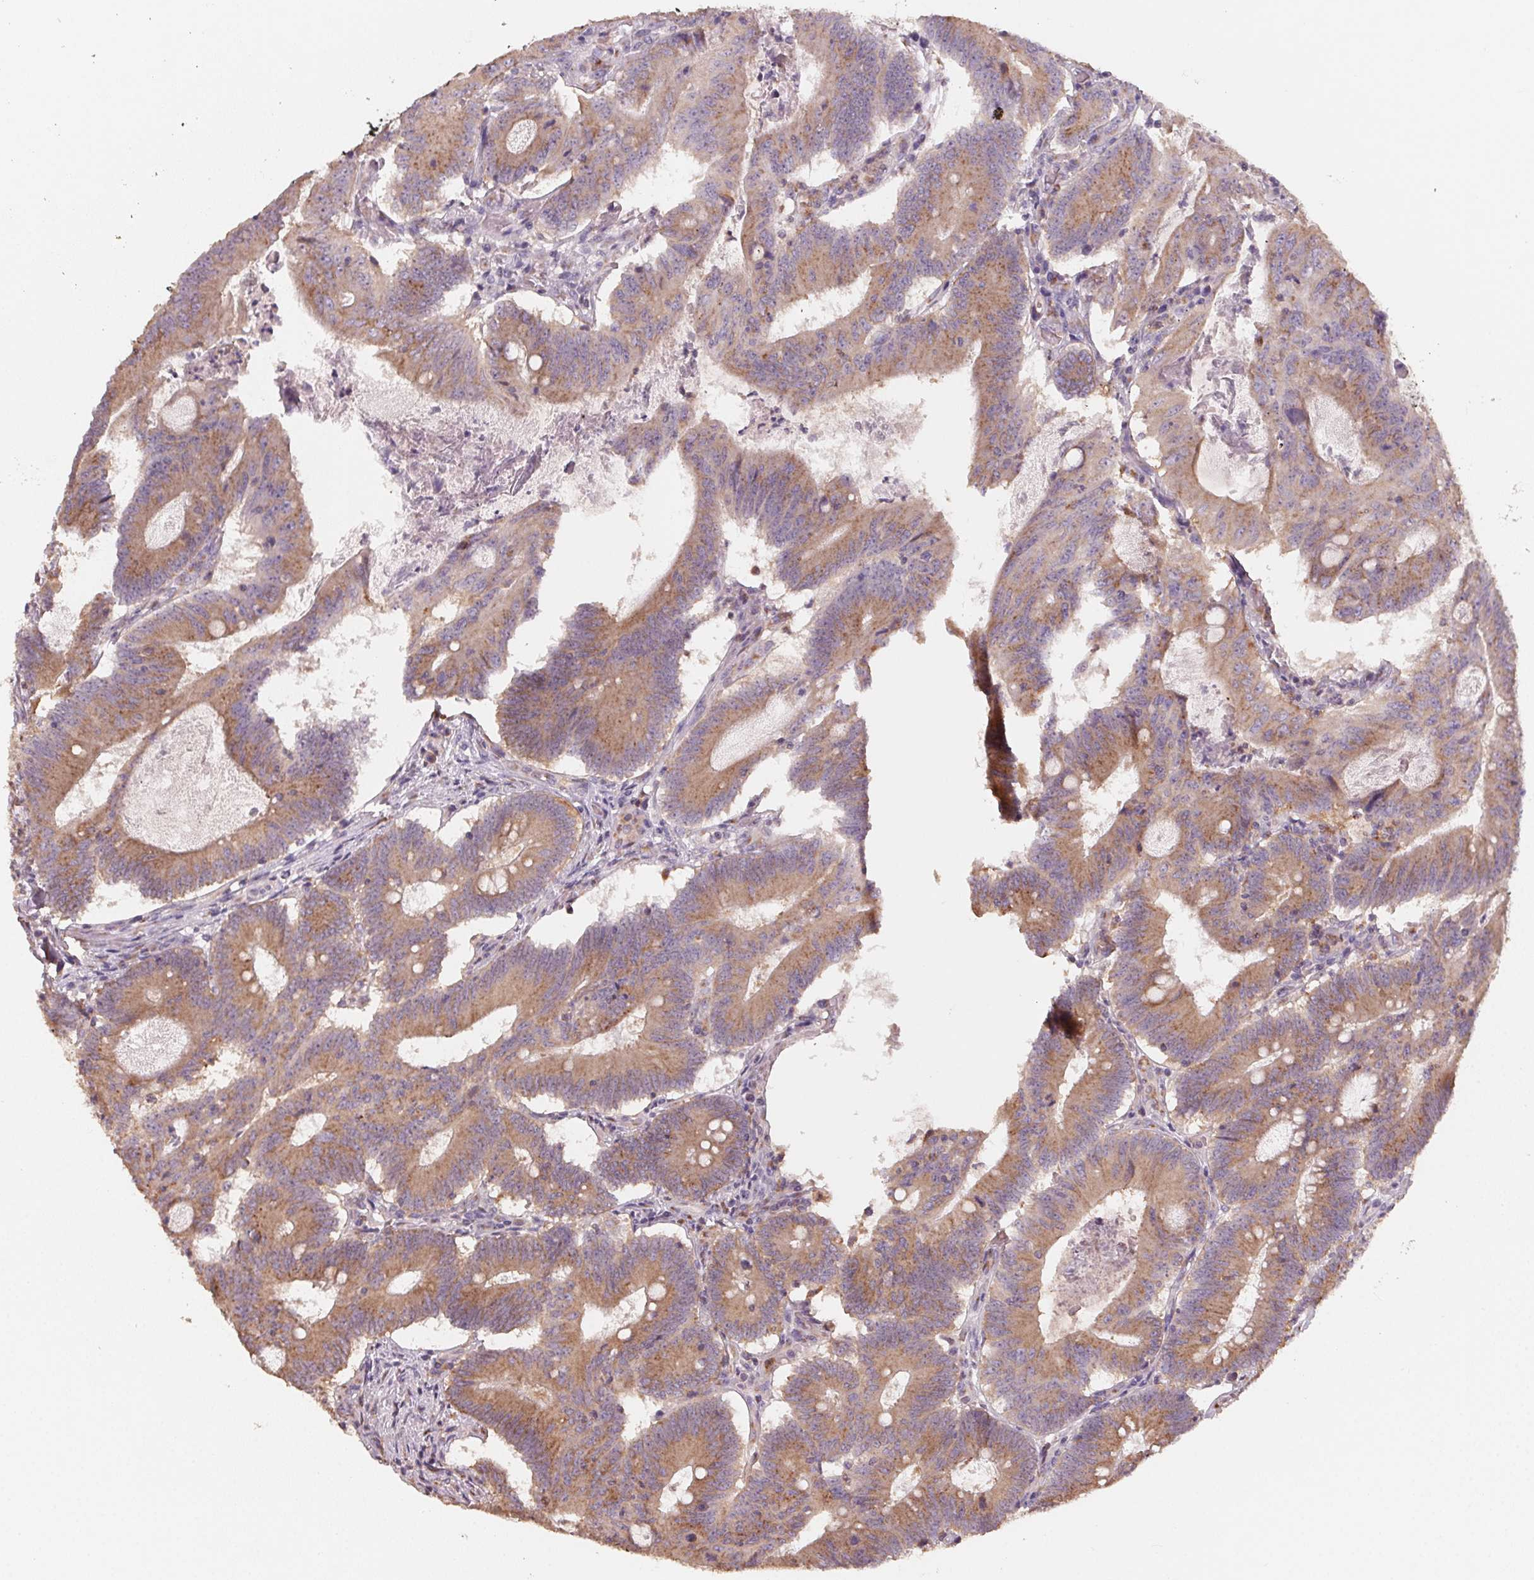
{"staining": {"intensity": "moderate", "quantity": ">75%", "location": "cytoplasmic/membranous"}, "tissue": "colorectal cancer", "cell_type": "Tumor cells", "image_type": "cancer", "snomed": [{"axis": "morphology", "description": "Adenocarcinoma, NOS"}, {"axis": "topography", "description": "Colon"}], "caption": "Immunohistochemistry (IHC) staining of colorectal cancer, which reveals medium levels of moderate cytoplasmic/membranous staining in approximately >75% of tumor cells indicating moderate cytoplasmic/membranous protein expression. The staining was performed using DAB (3,3'-diaminobenzidine) (brown) for protein detection and nuclei were counterstained in hematoxylin (blue).", "gene": "AP1S1", "patient": {"sex": "female", "age": 70}}